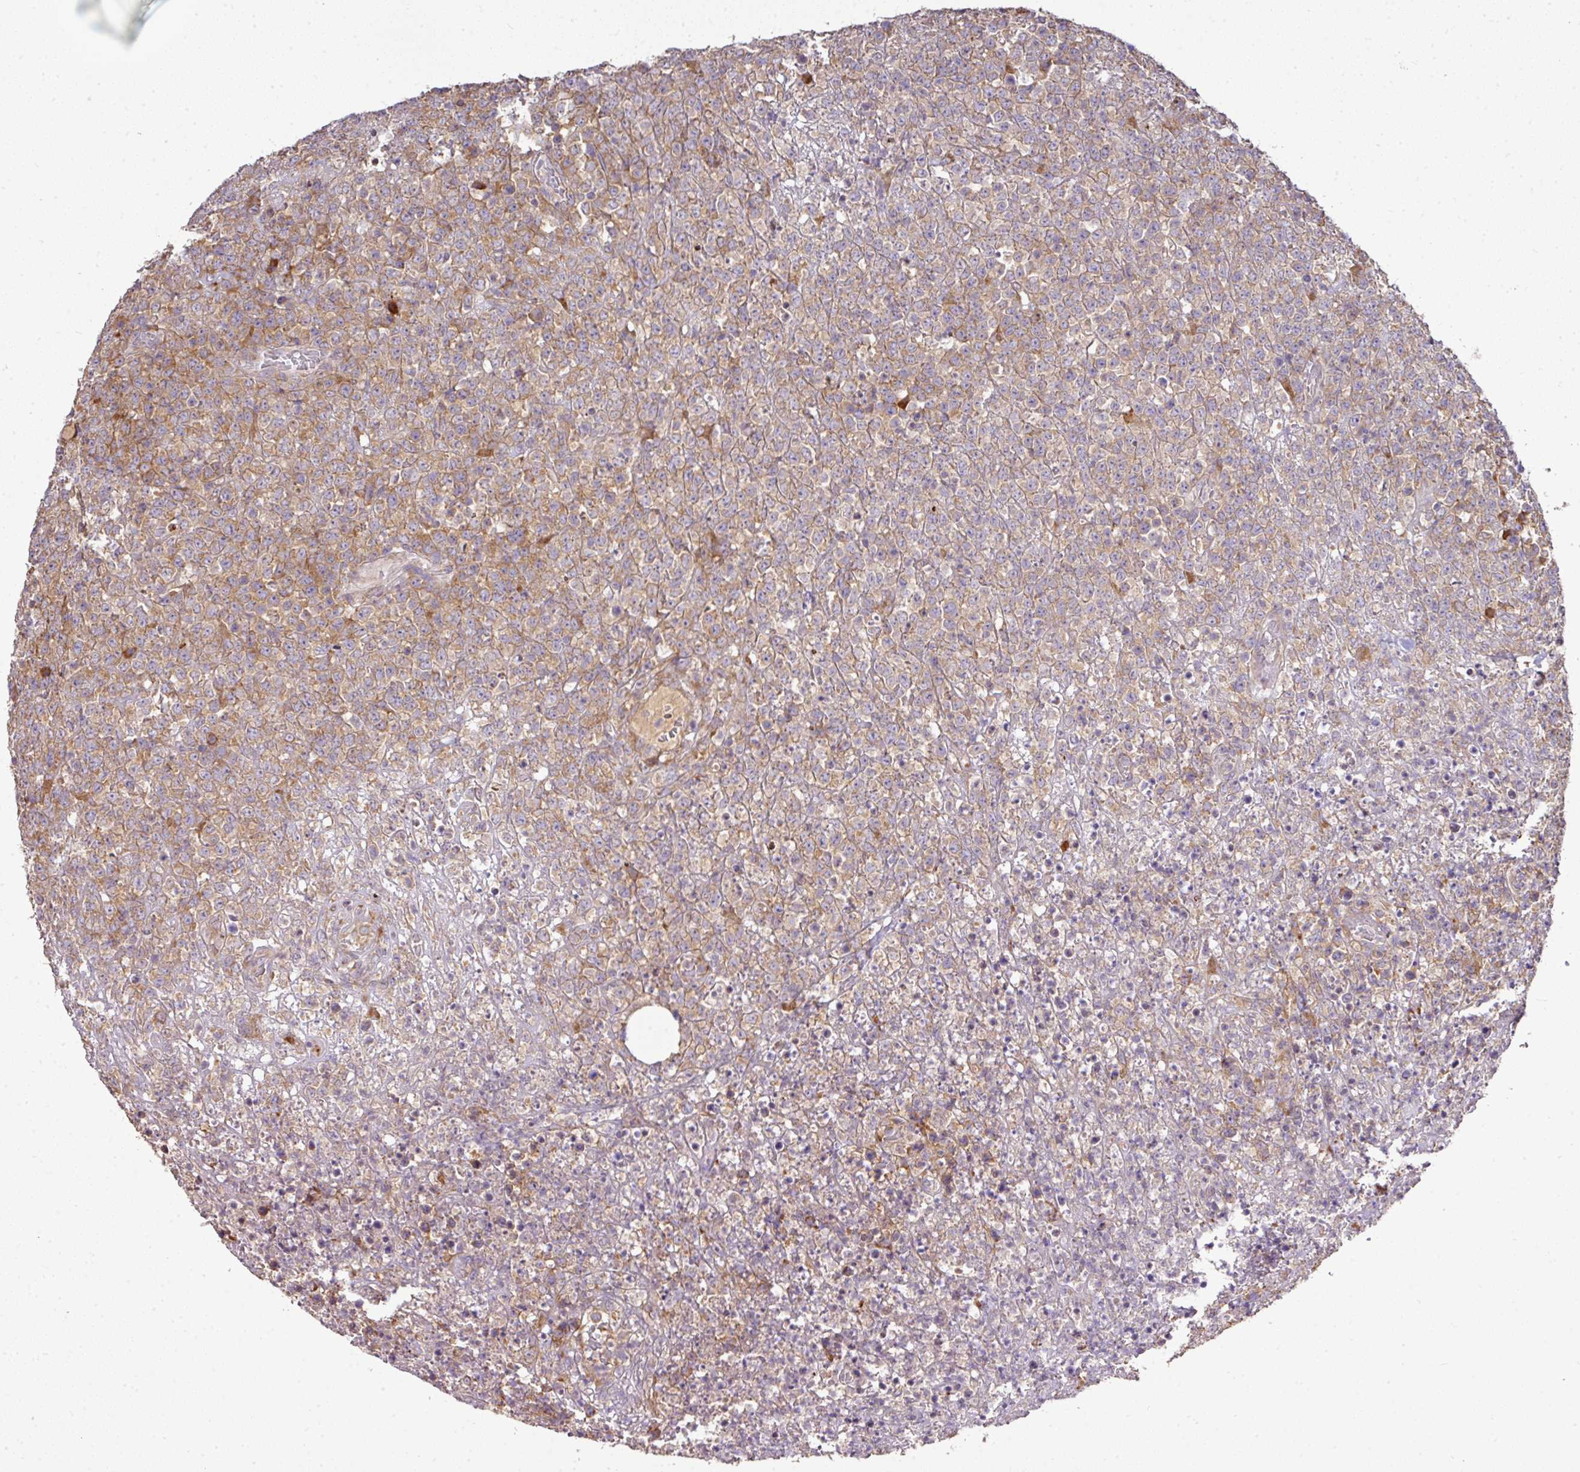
{"staining": {"intensity": "moderate", "quantity": "<25%", "location": "cytoplasmic/membranous"}, "tissue": "lymphoma", "cell_type": "Tumor cells", "image_type": "cancer", "snomed": [{"axis": "morphology", "description": "Malignant lymphoma, non-Hodgkin's type, High grade"}, {"axis": "topography", "description": "Colon"}], "caption": "This is an image of immunohistochemistry staining of malignant lymphoma, non-Hodgkin's type (high-grade), which shows moderate positivity in the cytoplasmic/membranous of tumor cells.", "gene": "GALP", "patient": {"sex": "female", "age": 53}}